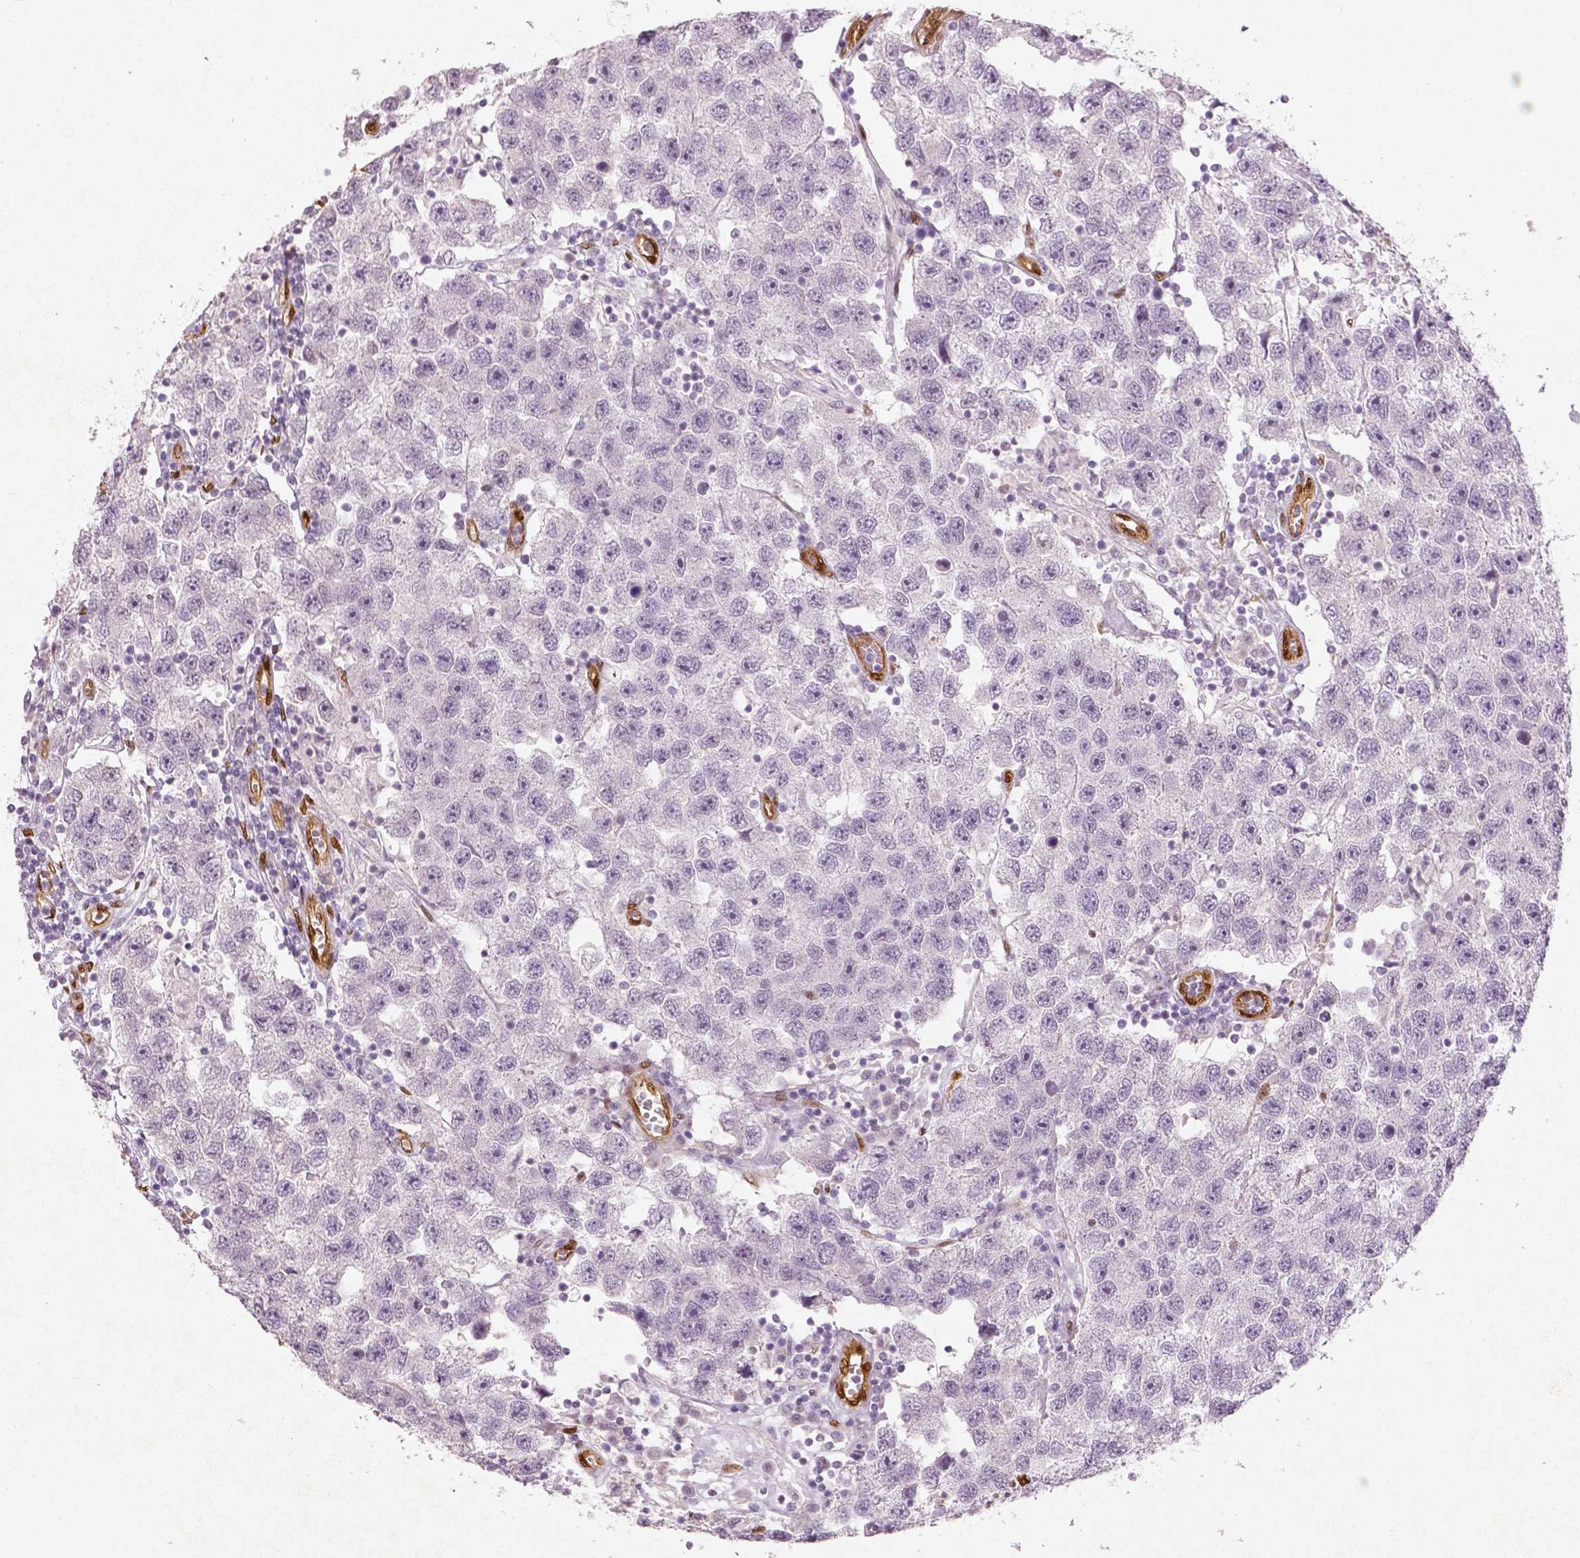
{"staining": {"intensity": "negative", "quantity": "none", "location": "none"}, "tissue": "testis cancer", "cell_type": "Tumor cells", "image_type": "cancer", "snomed": [{"axis": "morphology", "description": "Seminoma, NOS"}, {"axis": "topography", "description": "Testis"}], "caption": "Testis seminoma stained for a protein using immunohistochemistry reveals no expression tumor cells.", "gene": "WWTR1", "patient": {"sex": "male", "age": 26}}